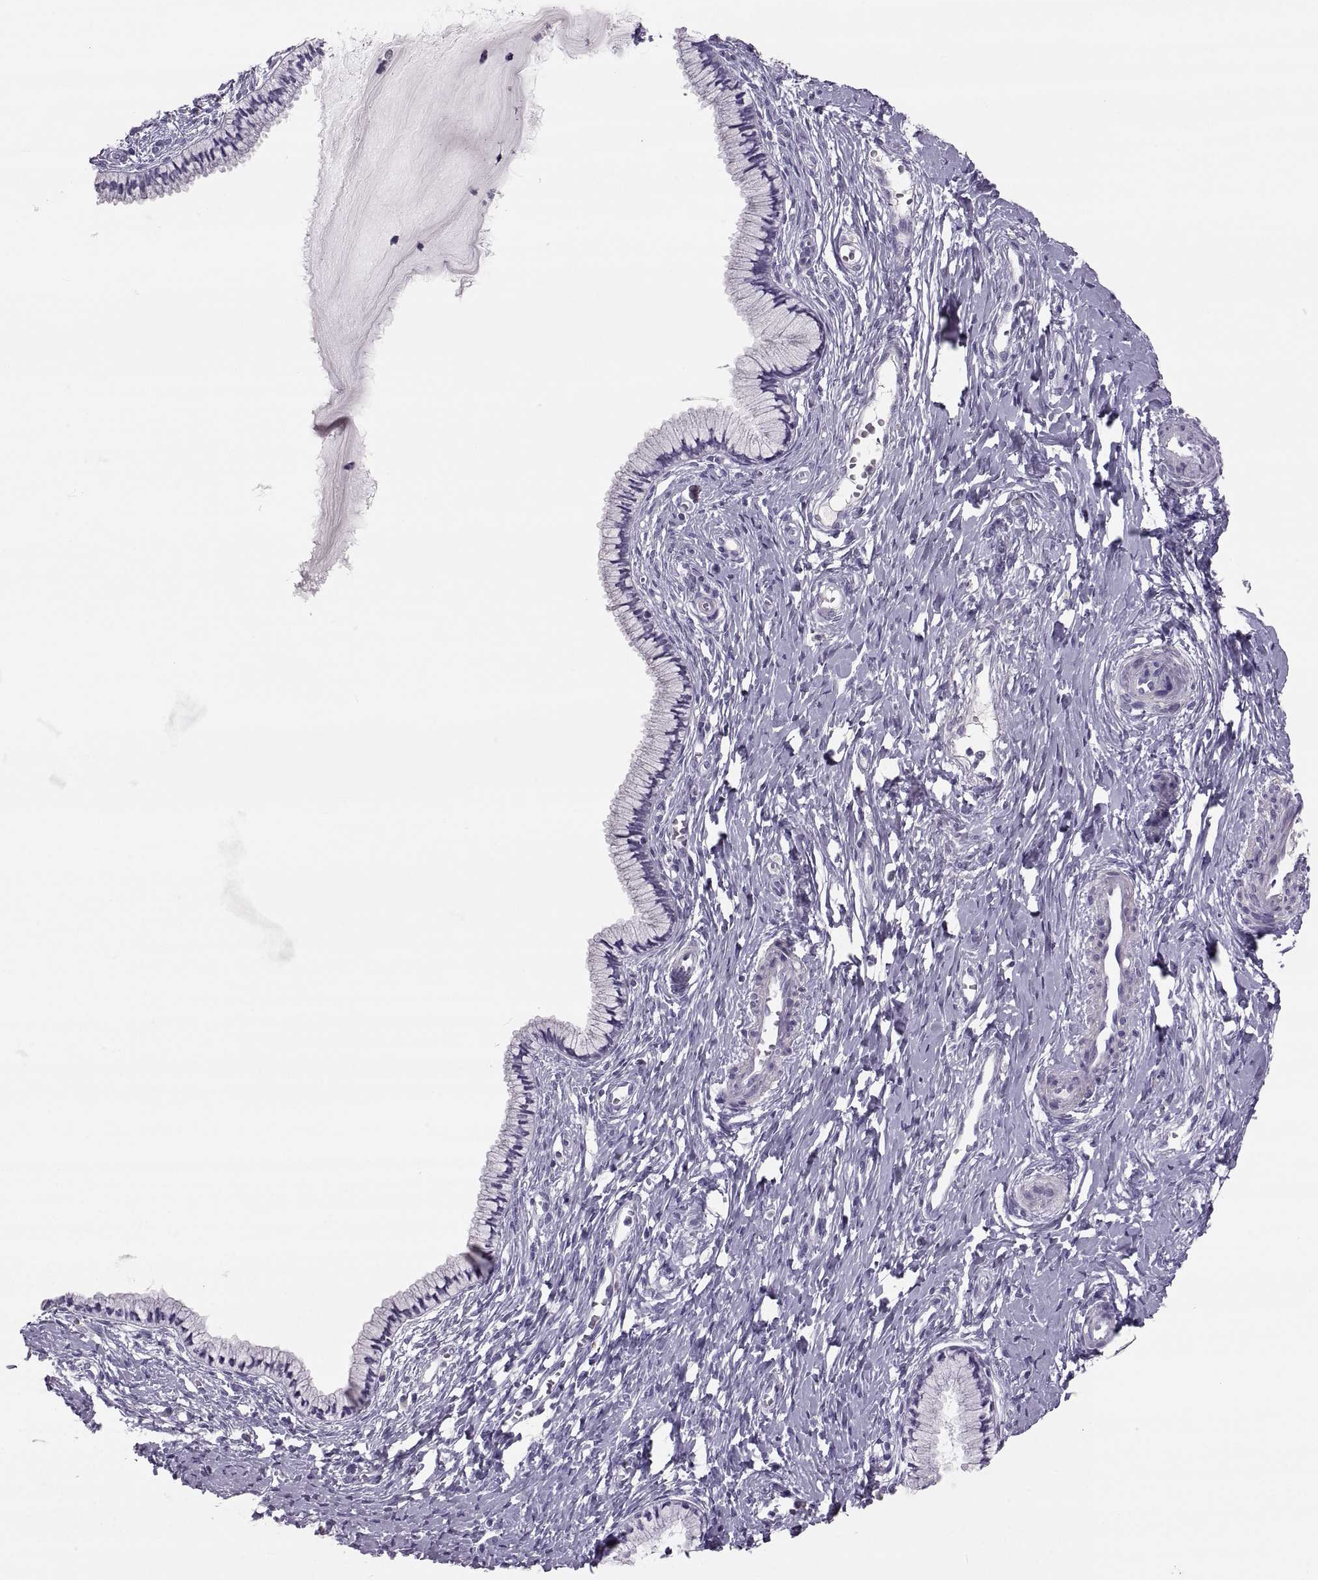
{"staining": {"intensity": "negative", "quantity": "none", "location": "none"}, "tissue": "cervix", "cell_type": "Glandular cells", "image_type": "normal", "snomed": [{"axis": "morphology", "description": "Normal tissue, NOS"}, {"axis": "topography", "description": "Cervix"}], "caption": "Immunohistochemistry (IHC) of benign human cervix reveals no positivity in glandular cells.", "gene": "IGSF1", "patient": {"sex": "female", "age": 40}}